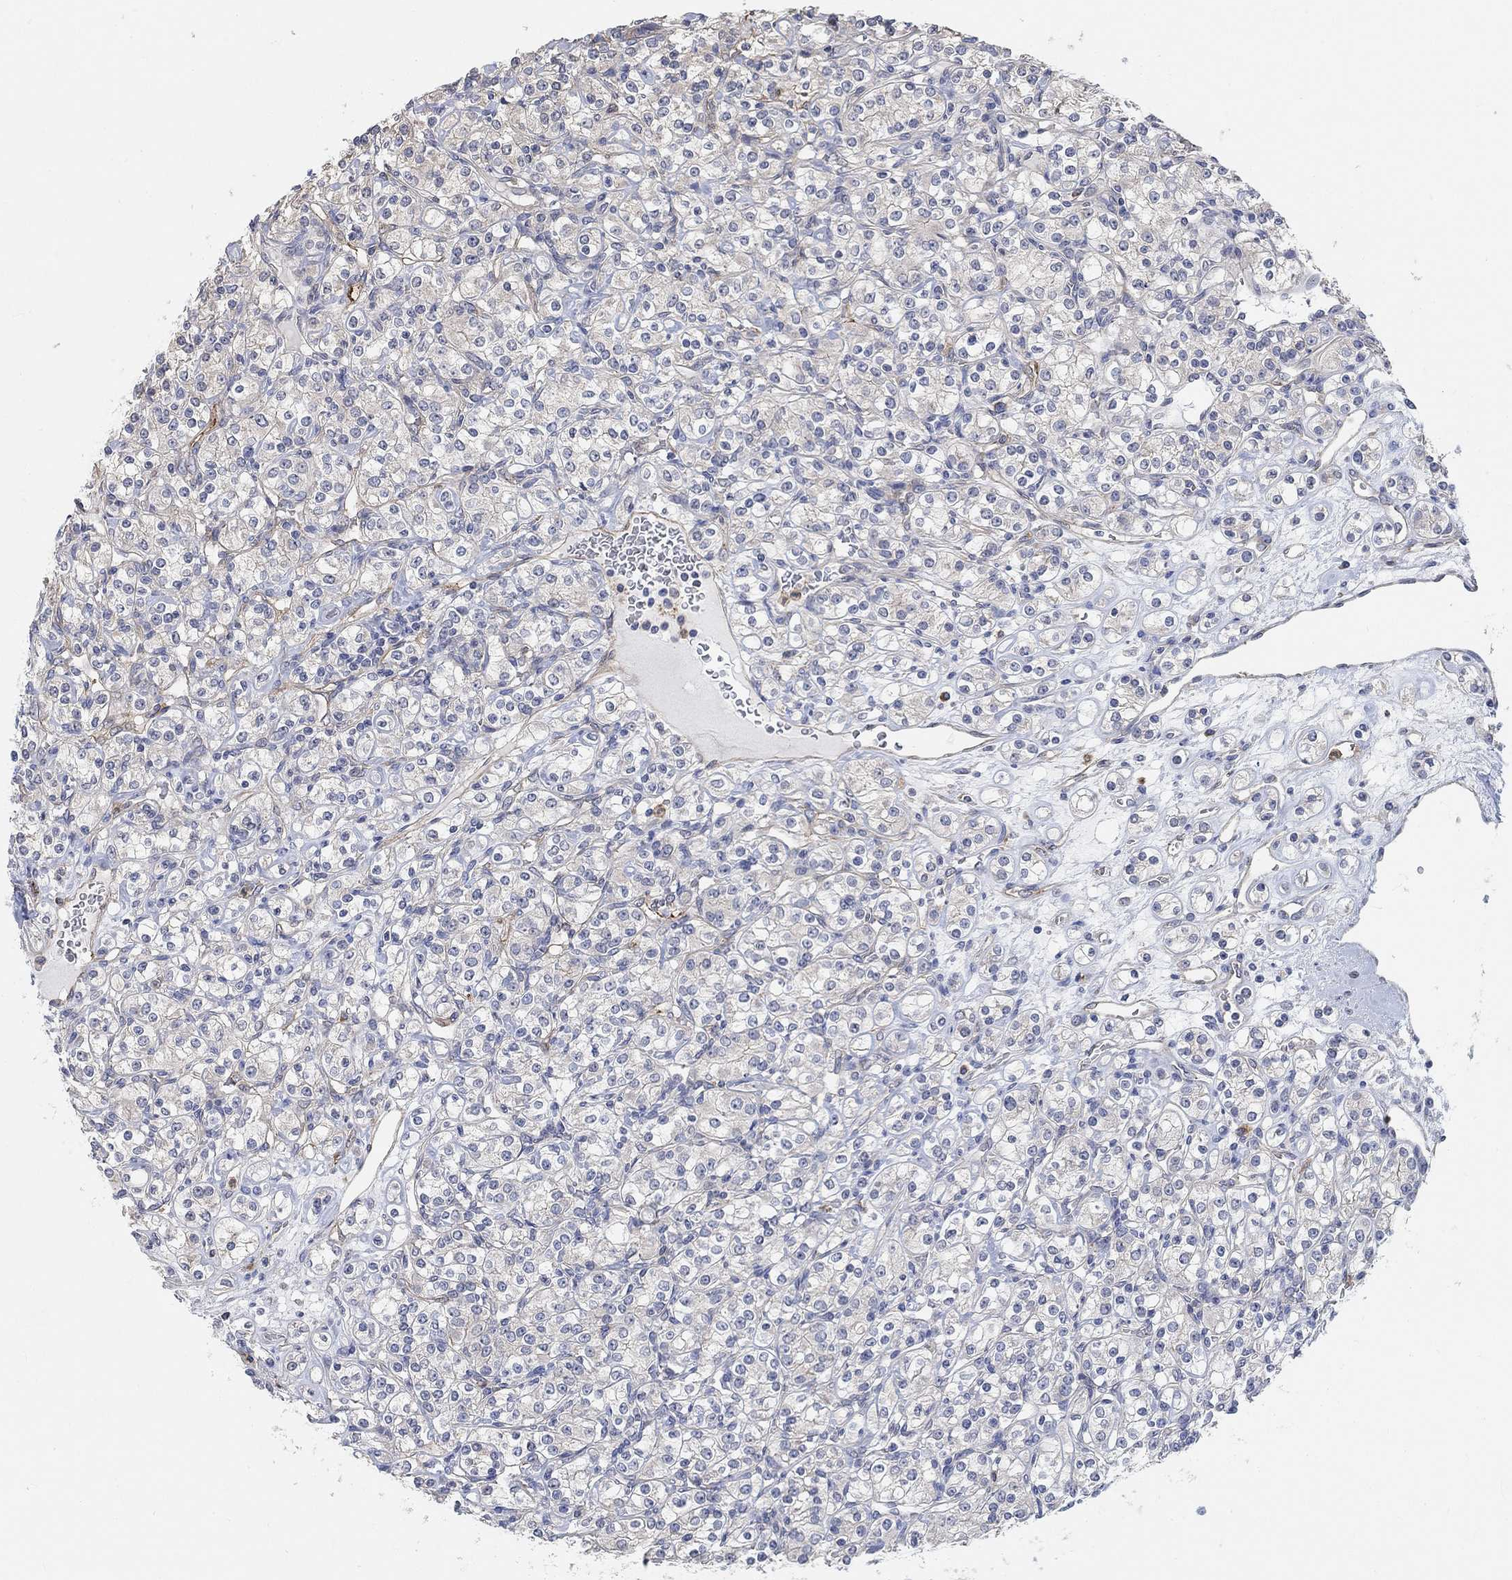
{"staining": {"intensity": "weak", "quantity": "<25%", "location": "cytoplasmic/membranous"}, "tissue": "renal cancer", "cell_type": "Tumor cells", "image_type": "cancer", "snomed": [{"axis": "morphology", "description": "Adenocarcinoma, NOS"}, {"axis": "topography", "description": "Kidney"}], "caption": "This histopathology image is of adenocarcinoma (renal) stained with IHC to label a protein in brown with the nuclei are counter-stained blue. There is no positivity in tumor cells.", "gene": "SYT16", "patient": {"sex": "male", "age": 77}}